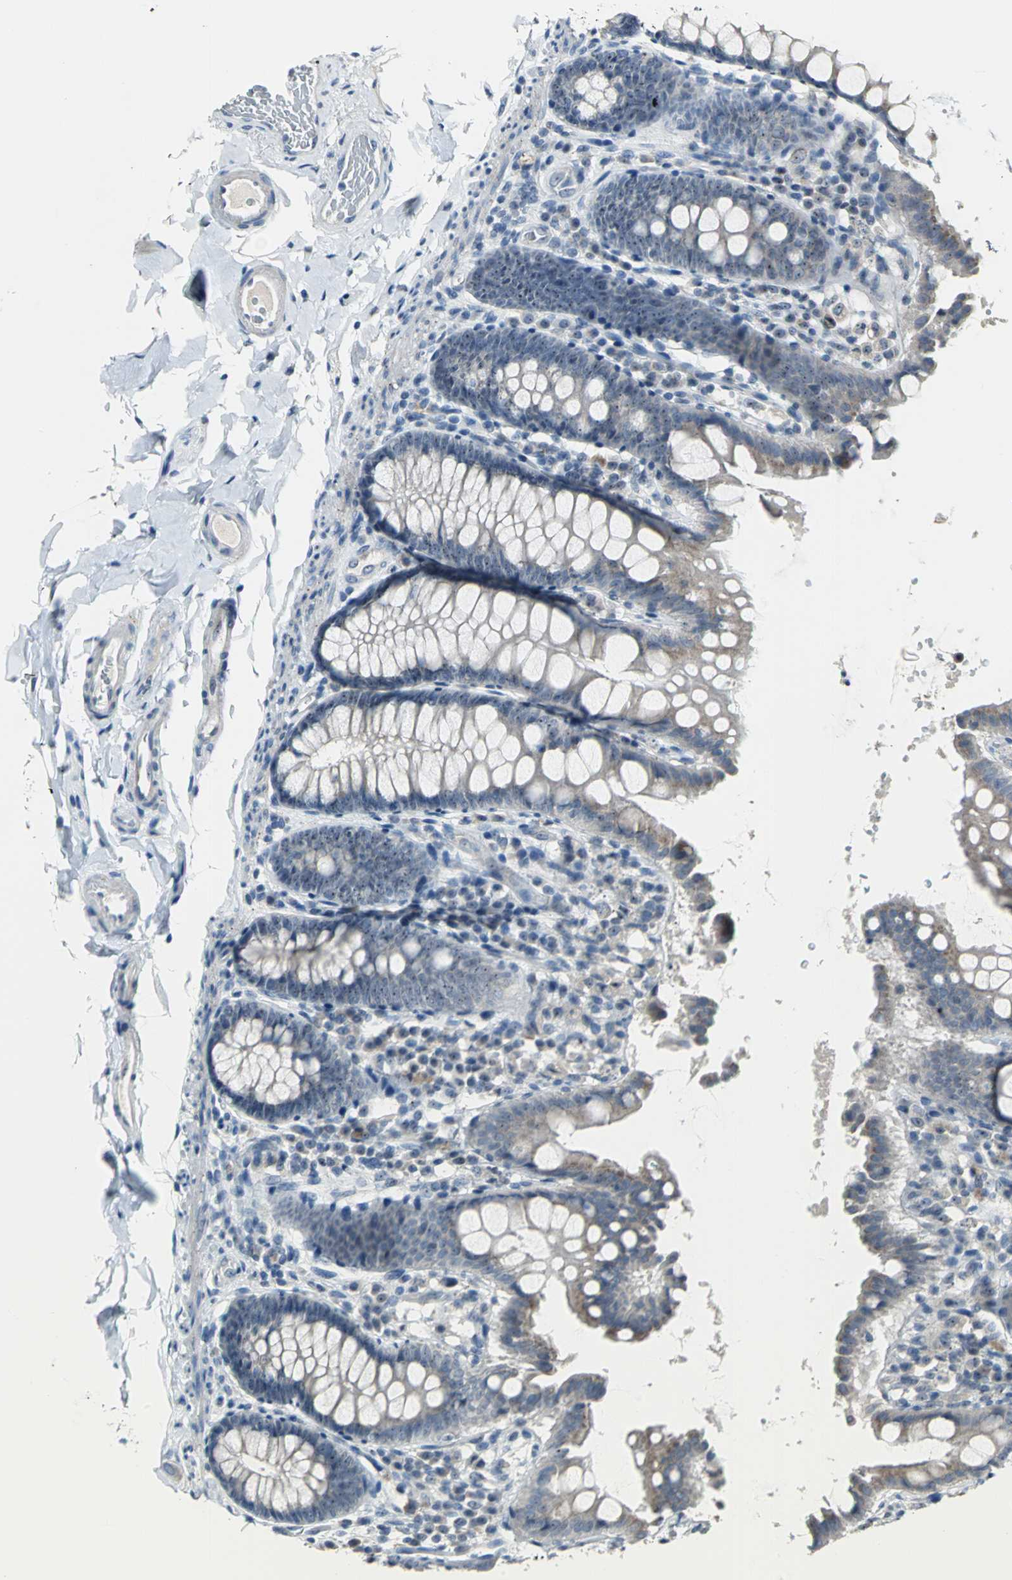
{"staining": {"intensity": "negative", "quantity": "none", "location": "none"}, "tissue": "colon", "cell_type": "Endothelial cells", "image_type": "normal", "snomed": [{"axis": "morphology", "description": "Normal tissue, NOS"}, {"axis": "topography", "description": "Colon"}], "caption": "A photomicrograph of human colon is negative for staining in endothelial cells. (Stains: DAB immunohistochemistry (IHC) with hematoxylin counter stain, Microscopy: brightfield microscopy at high magnification).", "gene": "MYBBP1A", "patient": {"sex": "female", "age": 61}}